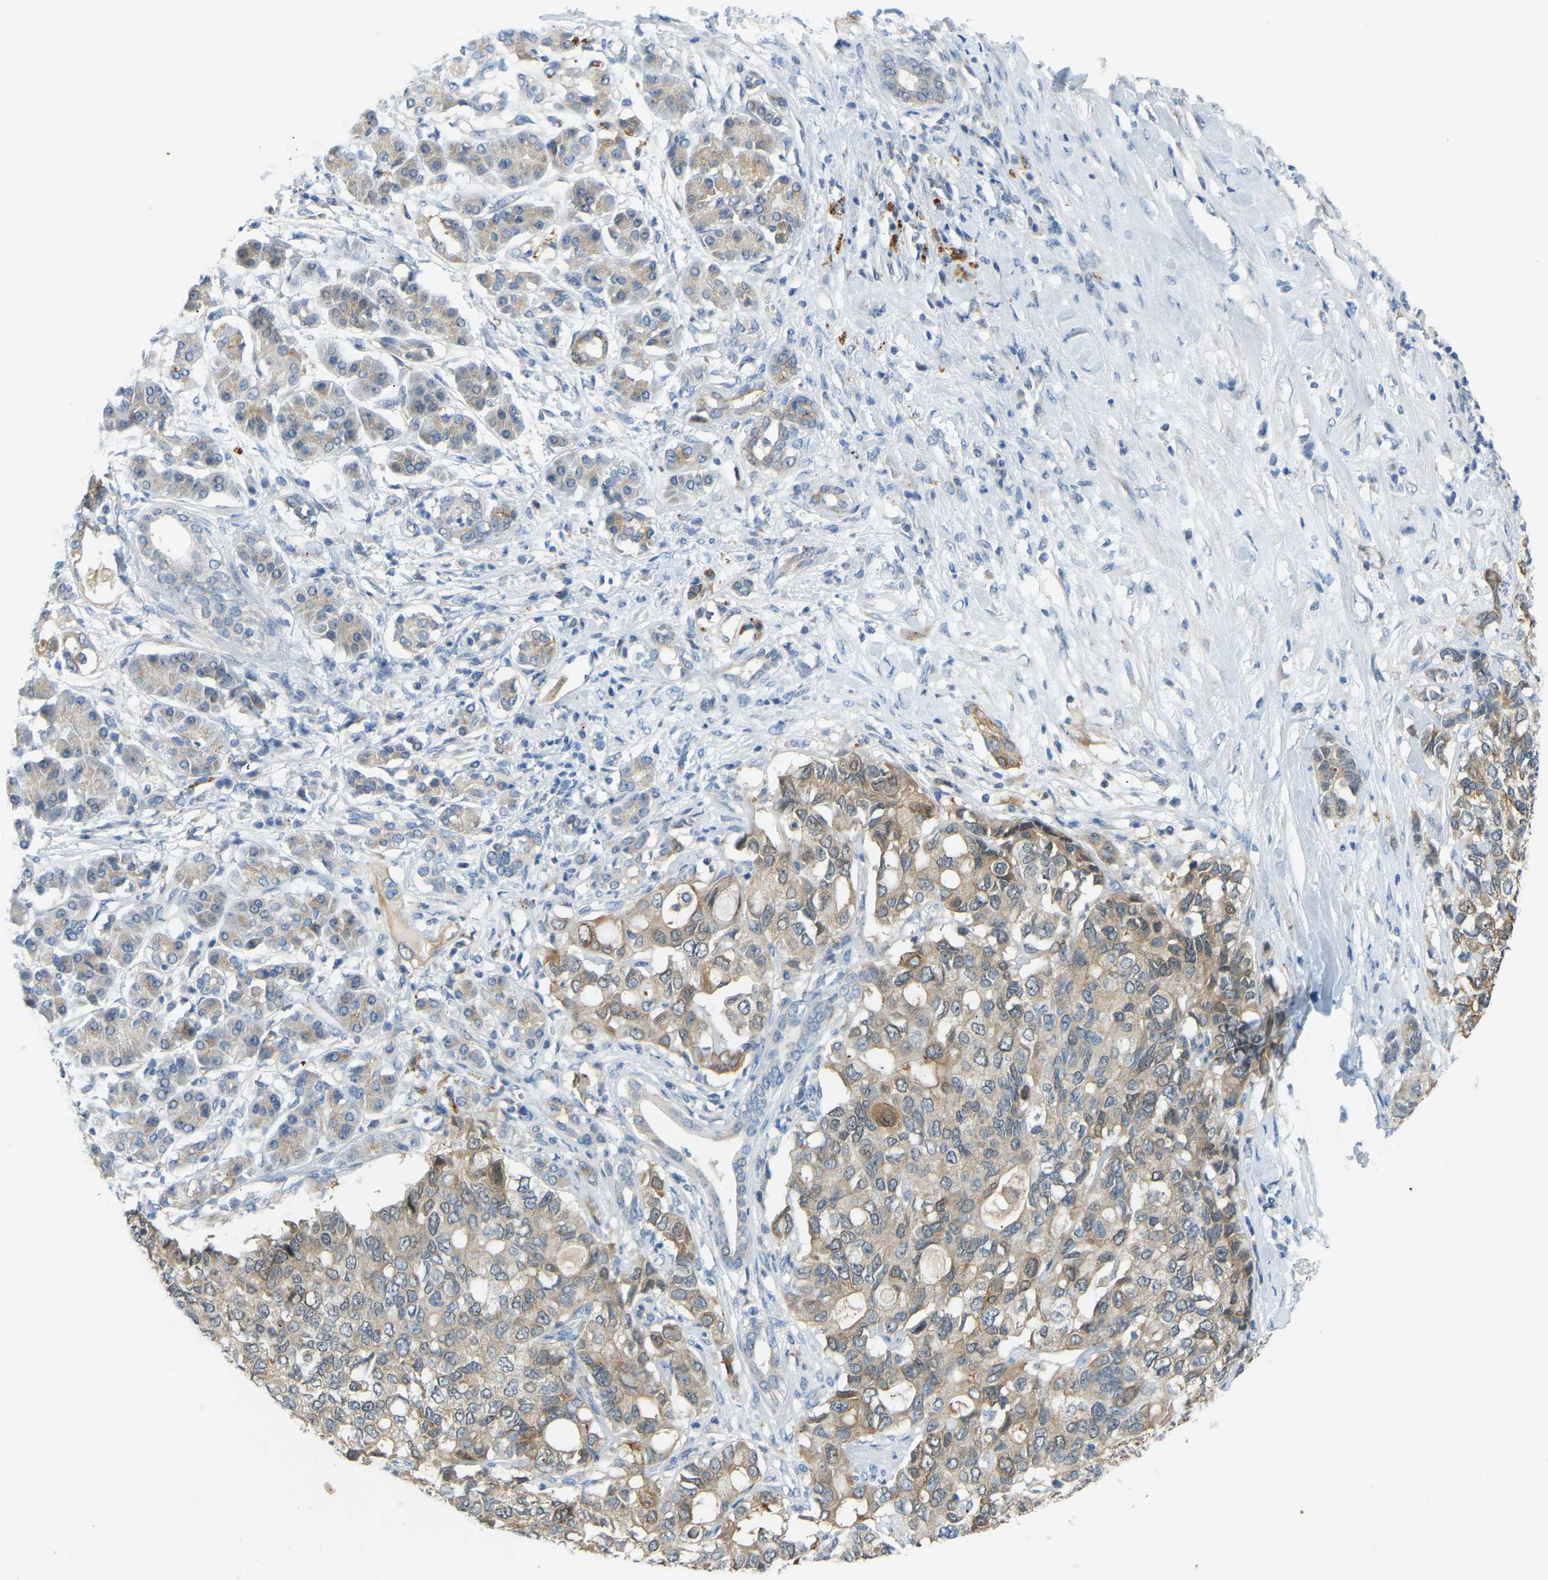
{"staining": {"intensity": "moderate", "quantity": ">75%", "location": "cytoplasmic/membranous"}, "tissue": "pancreatic cancer", "cell_type": "Tumor cells", "image_type": "cancer", "snomed": [{"axis": "morphology", "description": "Adenocarcinoma, NOS"}, {"axis": "topography", "description": "Pancreas"}], "caption": "Immunohistochemistry of adenocarcinoma (pancreatic) exhibits medium levels of moderate cytoplasmic/membranous expression in approximately >75% of tumor cells. Using DAB (3,3'-diaminobenzidine) (brown) and hematoxylin (blue) stains, captured at high magnification using brightfield microscopy.", "gene": "NME8", "patient": {"sex": "female", "age": 56}}